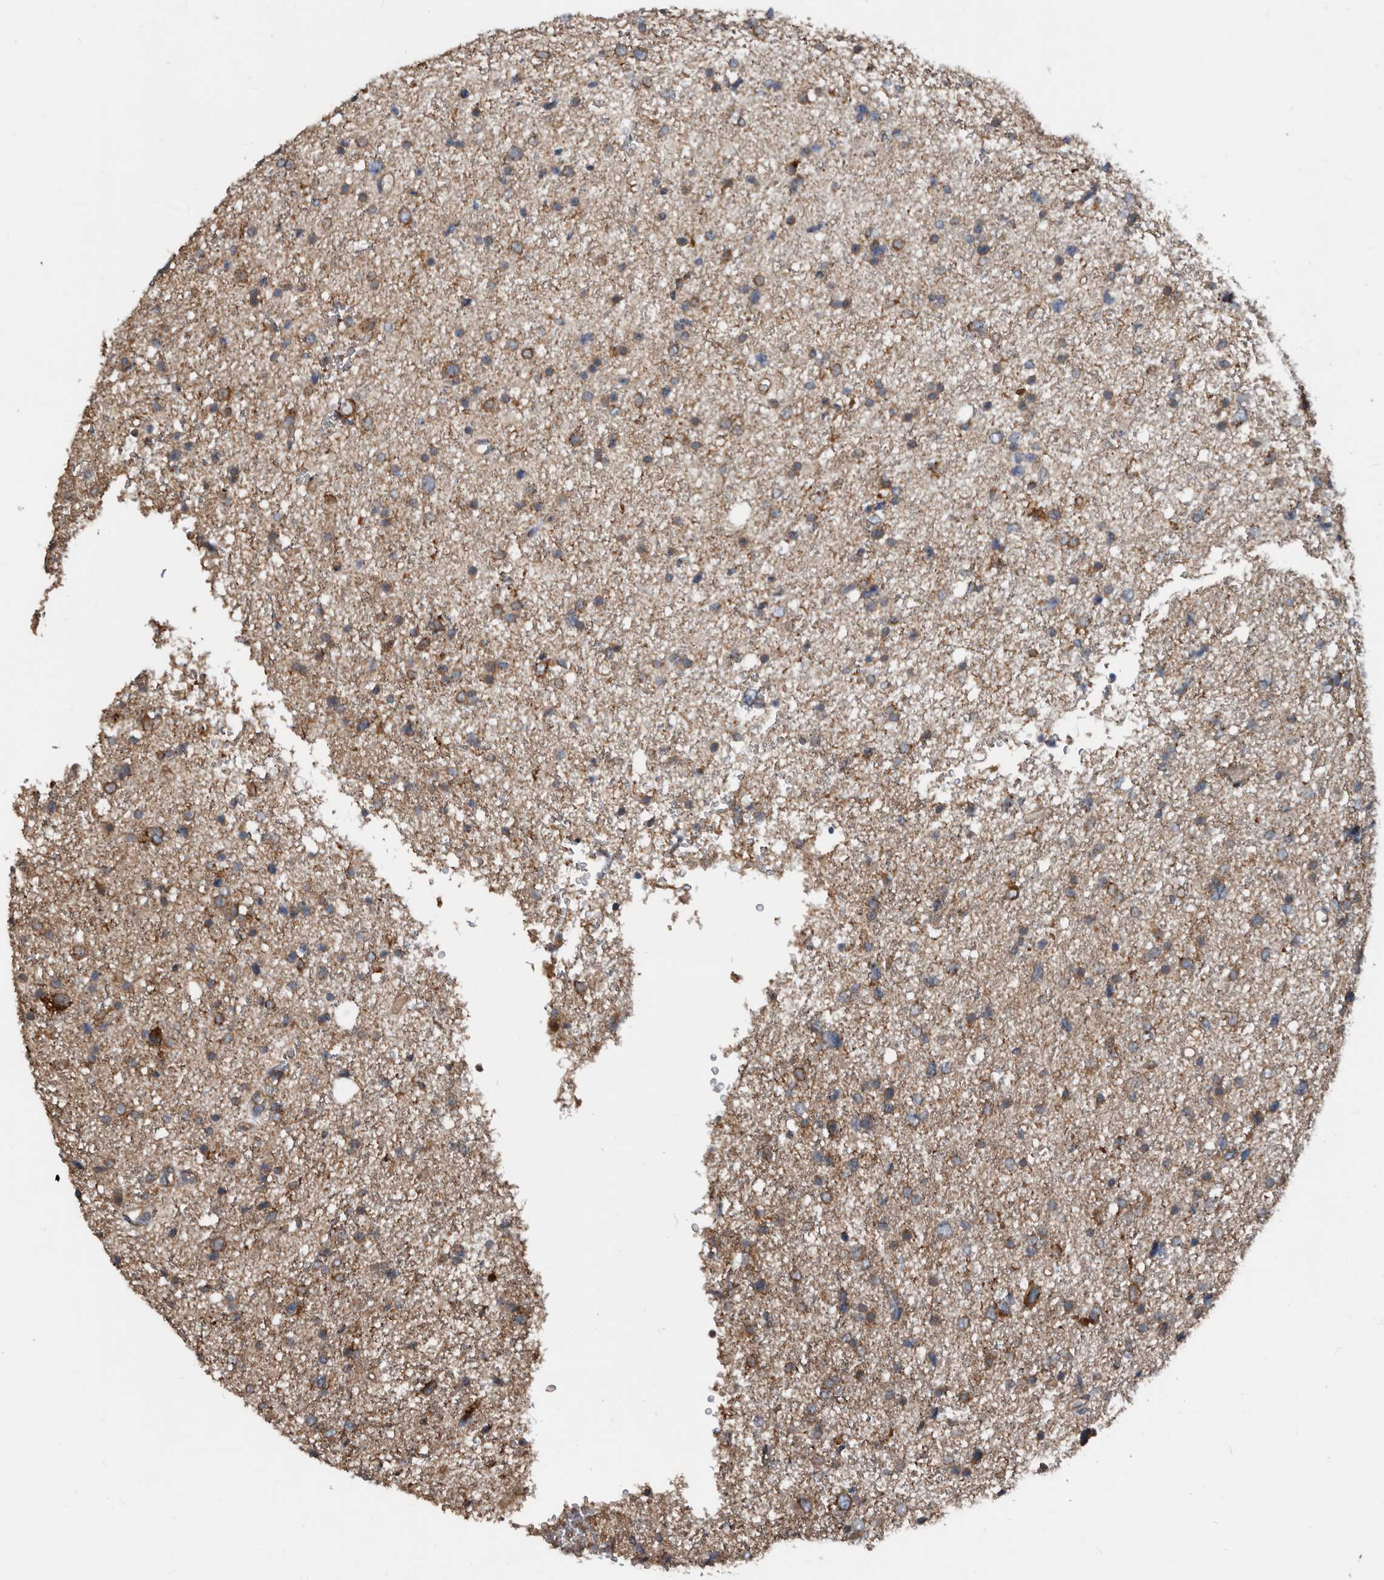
{"staining": {"intensity": "moderate", "quantity": ">75%", "location": "cytoplasmic/membranous"}, "tissue": "glioma", "cell_type": "Tumor cells", "image_type": "cancer", "snomed": [{"axis": "morphology", "description": "Glioma, malignant, Low grade"}, {"axis": "topography", "description": "Brain"}], "caption": "The image displays staining of glioma, revealing moderate cytoplasmic/membranous protein positivity (brown color) within tumor cells.", "gene": "AFAP1", "patient": {"sex": "female", "age": 37}}